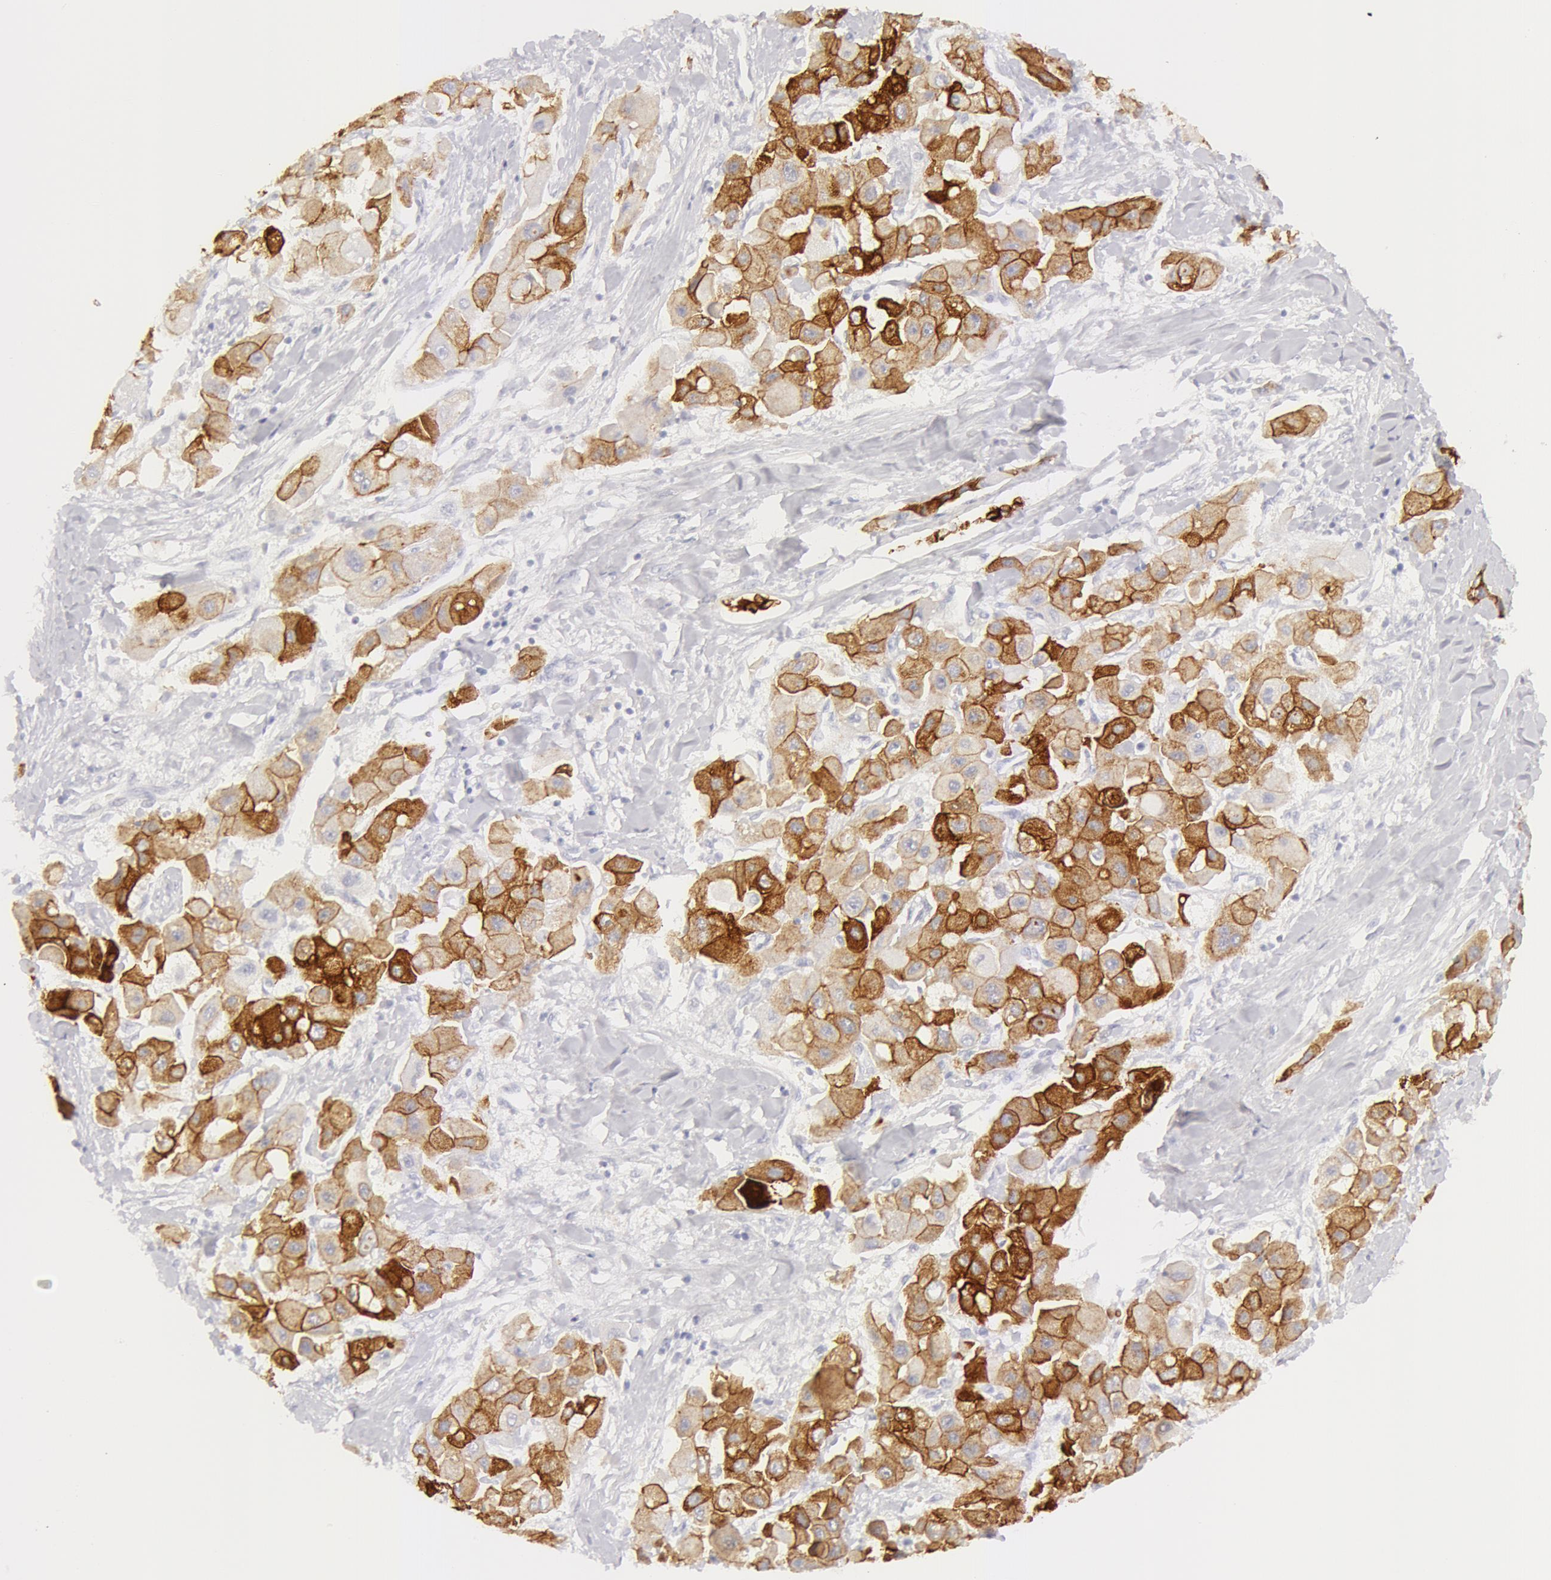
{"staining": {"intensity": "moderate", "quantity": "25%-75%", "location": "cytoplasmic/membranous"}, "tissue": "liver cancer", "cell_type": "Tumor cells", "image_type": "cancer", "snomed": [{"axis": "morphology", "description": "Carcinoma, Hepatocellular, NOS"}, {"axis": "topography", "description": "Liver"}], "caption": "Protein analysis of liver cancer (hepatocellular carcinoma) tissue exhibits moderate cytoplasmic/membranous staining in about 25%-75% of tumor cells.", "gene": "KRT8", "patient": {"sex": "male", "age": 24}}